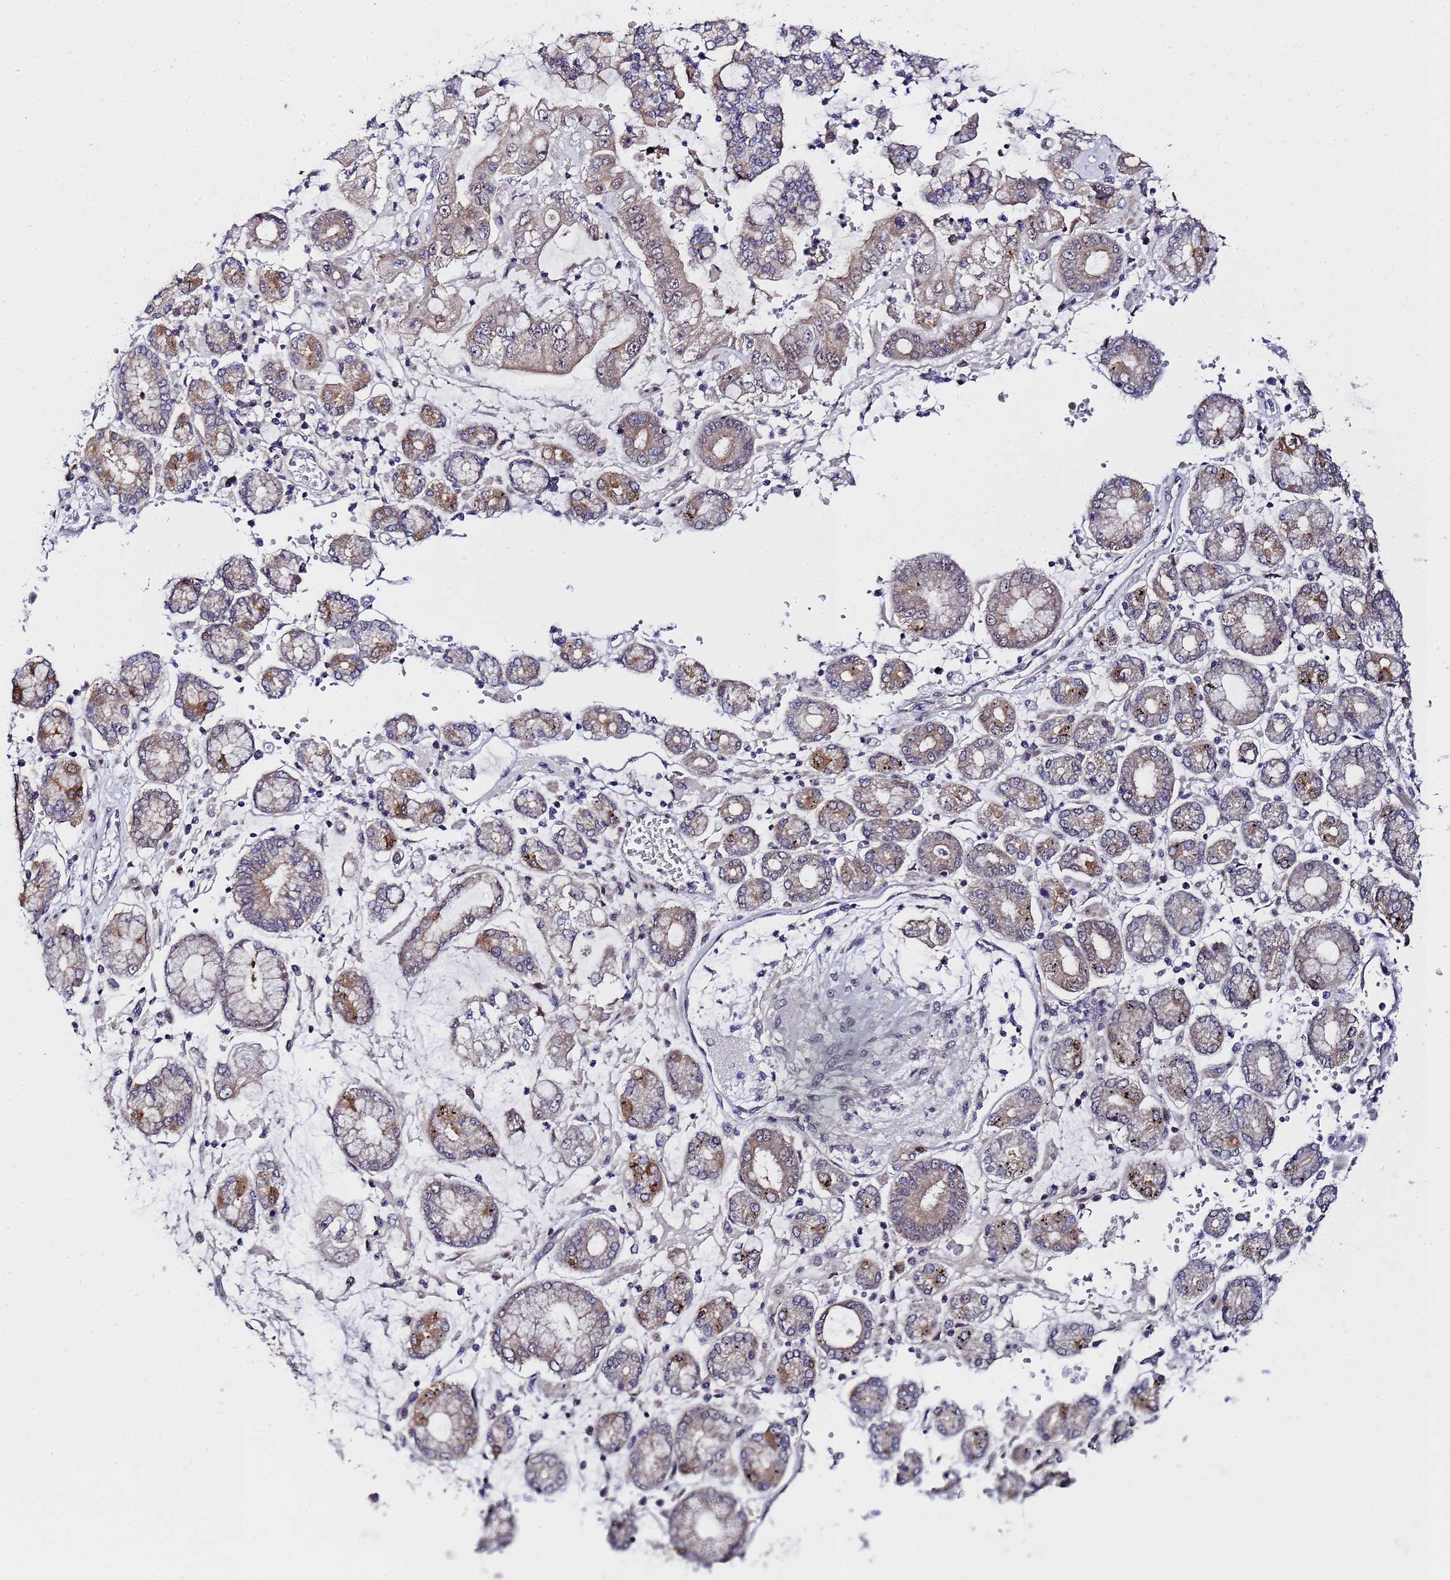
{"staining": {"intensity": "moderate", "quantity": "25%-75%", "location": "cytoplasmic/membranous"}, "tissue": "stomach cancer", "cell_type": "Tumor cells", "image_type": "cancer", "snomed": [{"axis": "morphology", "description": "Adenocarcinoma, NOS"}, {"axis": "topography", "description": "Stomach"}], "caption": "Immunohistochemical staining of stomach cancer exhibits medium levels of moderate cytoplasmic/membranous expression in approximately 25%-75% of tumor cells.", "gene": "ANAPC13", "patient": {"sex": "male", "age": 76}}